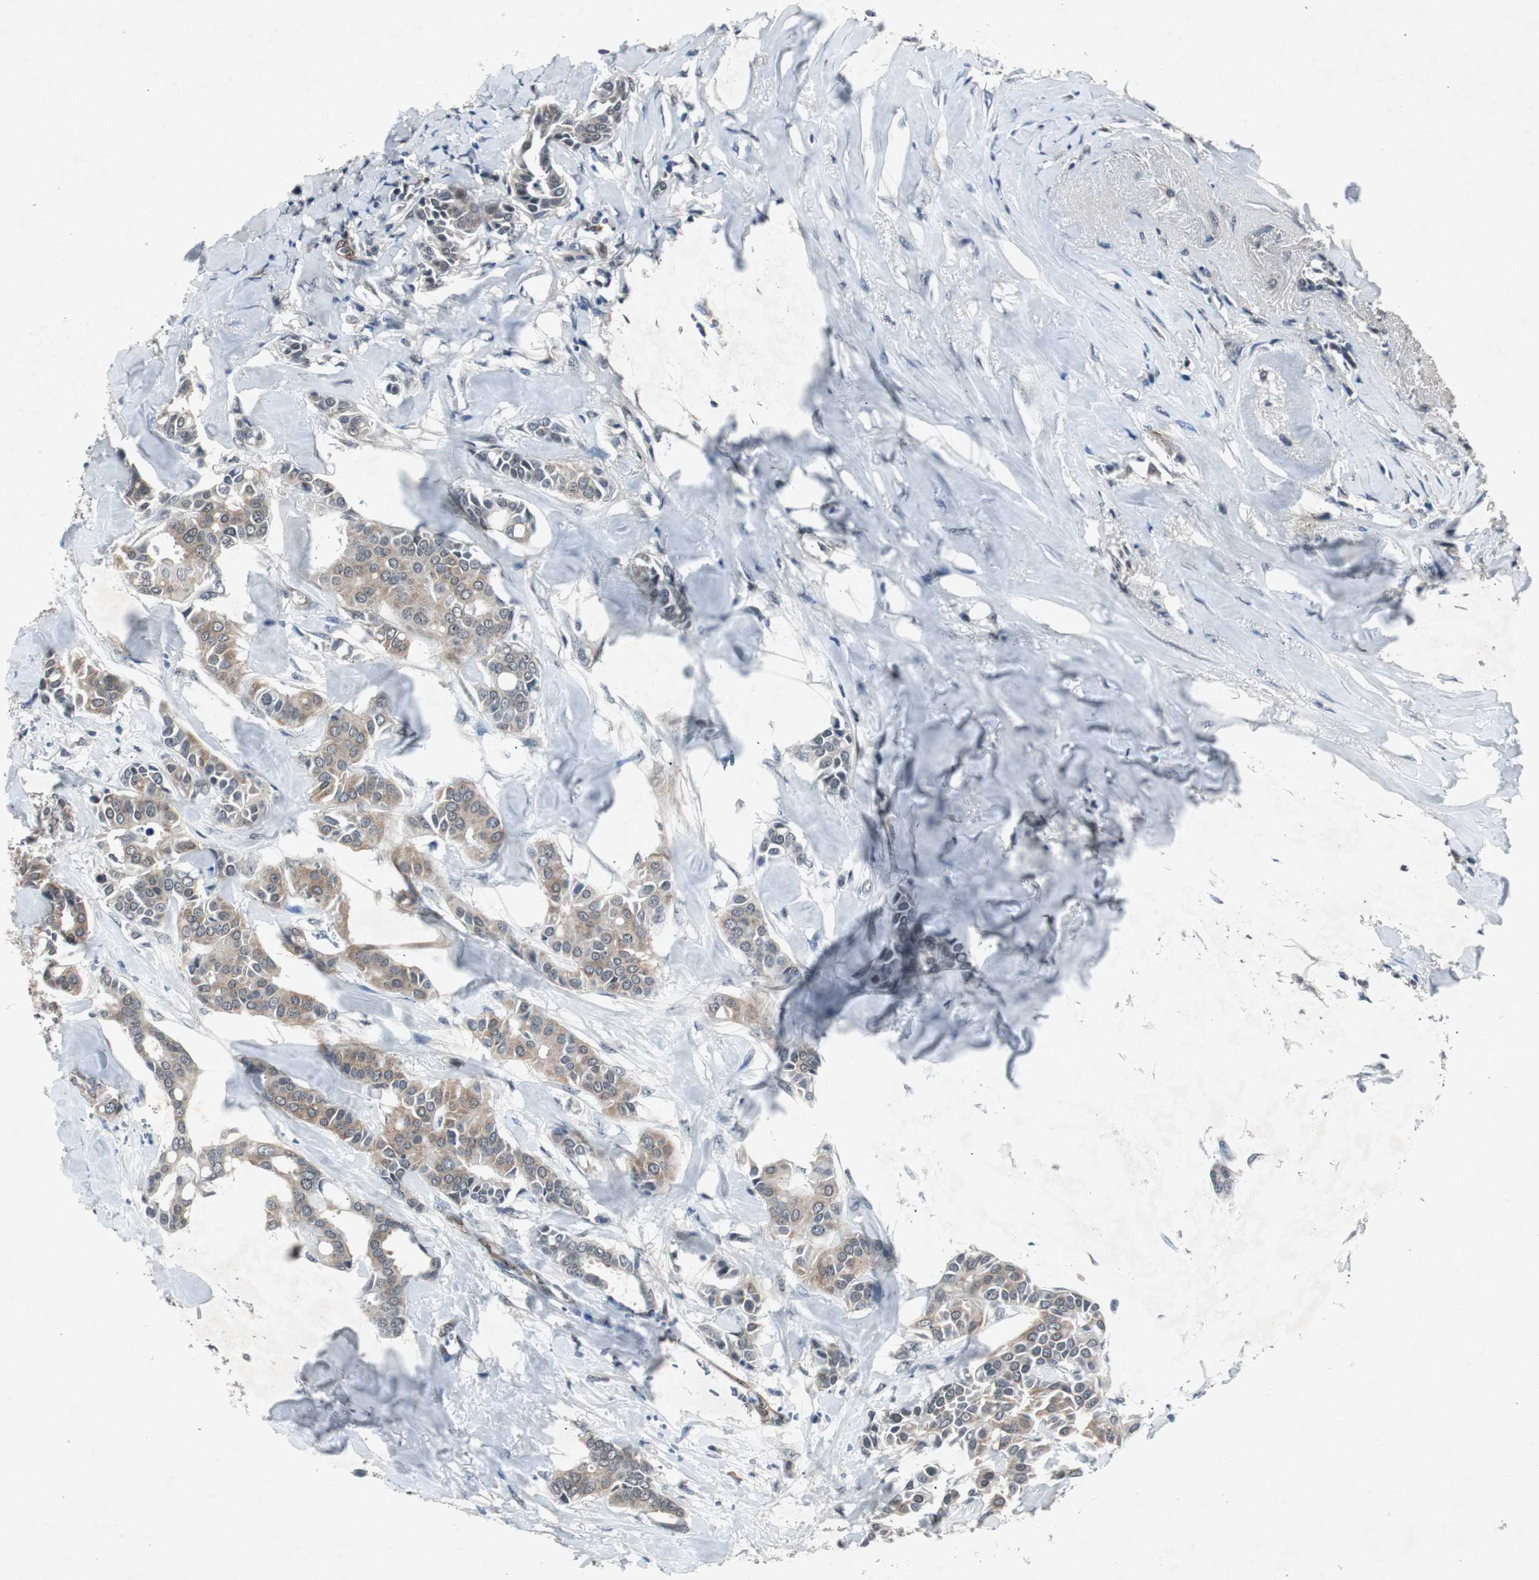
{"staining": {"intensity": "weak", "quantity": ">75%", "location": "cytoplasmic/membranous"}, "tissue": "head and neck cancer", "cell_type": "Tumor cells", "image_type": "cancer", "snomed": [{"axis": "morphology", "description": "Adenocarcinoma, NOS"}, {"axis": "topography", "description": "Salivary gland"}, {"axis": "topography", "description": "Head-Neck"}], "caption": "High-magnification brightfield microscopy of head and neck cancer stained with DAB (brown) and counterstained with hematoxylin (blue). tumor cells exhibit weak cytoplasmic/membranous staining is seen in approximately>75% of cells. (brown staining indicates protein expression, while blue staining denotes nuclei).", "gene": "SMAD1", "patient": {"sex": "female", "age": 59}}